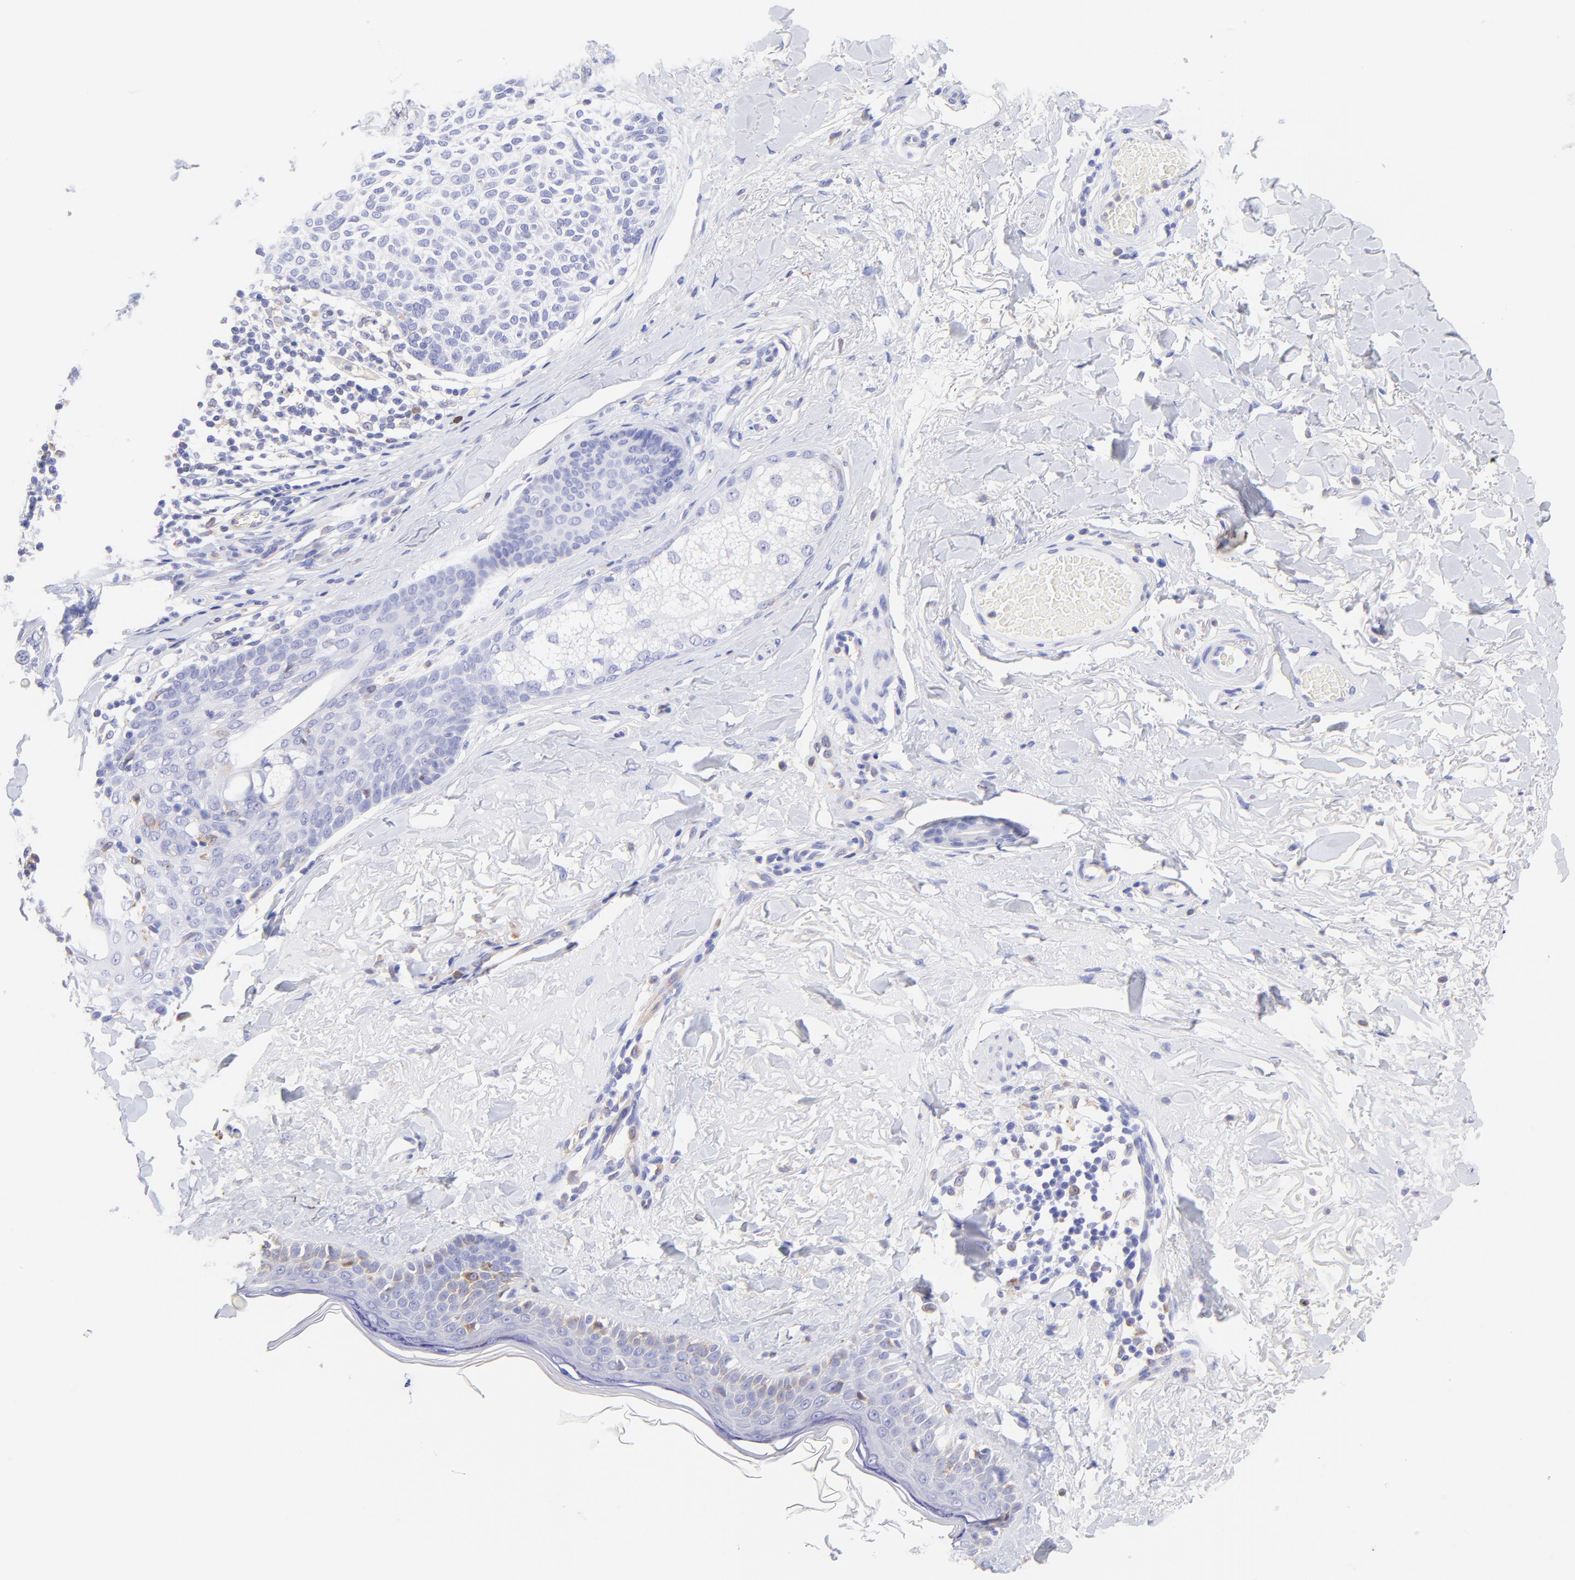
{"staining": {"intensity": "negative", "quantity": "none", "location": "none"}, "tissue": "skin cancer", "cell_type": "Tumor cells", "image_type": "cancer", "snomed": [{"axis": "morphology", "description": "Normal tissue, NOS"}, {"axis": "morphology", "description": "Basal cell carcinoma"}, {"axis": "topography", "description": "Skin"}], "caption": "A micrograph of skin cancer stained for a protein demonstrates no brown staining in tumor cells. The staining was performed using DAB (3,3'-diaminobenzidine) to visualize the protein expression in brown, while the nuclei were stained in blue with hematoxylin (Magnification: 20x).", "gene": "IRAG2", "patient": {"sex": "female", "age": 70}}